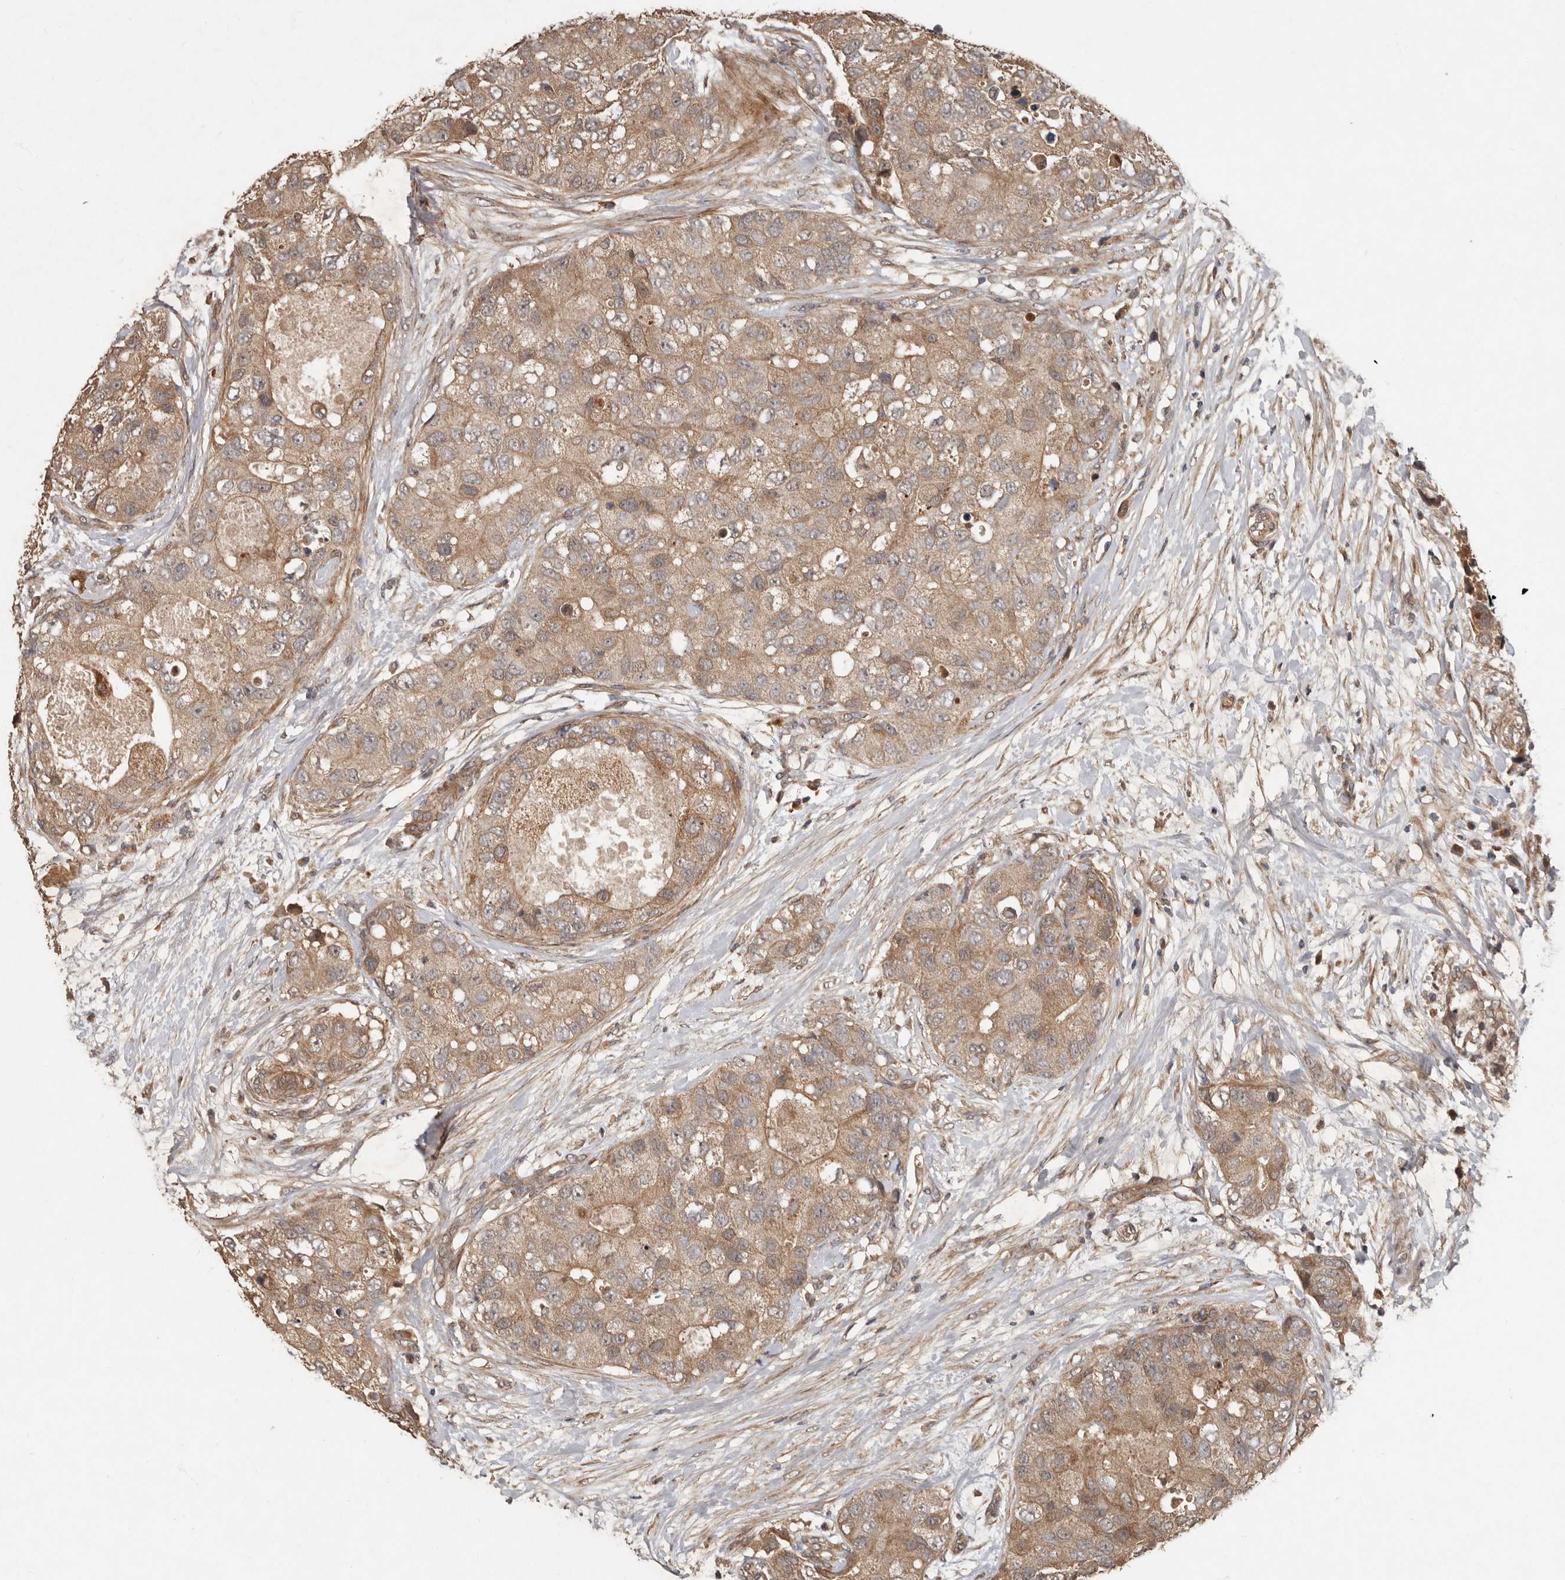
{"staining": {"intensity": "moderate", "quantity": ">75%", "location": "cytoplasmic/membranous"}, "tissue": "breast cancer", "cell_type": "Tumor cells", "image_type": "cancer", "snomed": [{"axis": "morphology", "description": "Duct carcinoma"}, {"axis": "topography", "description": "Breast"}], "caption": "The photomicrograph demonstrates staining of breast cancer, revealing moderate cytoplasmic/membranous protein positivity (brown color) within tumor cells.", "gene": "KIF26B", "patient": {"sex": "female", "age": 62}}